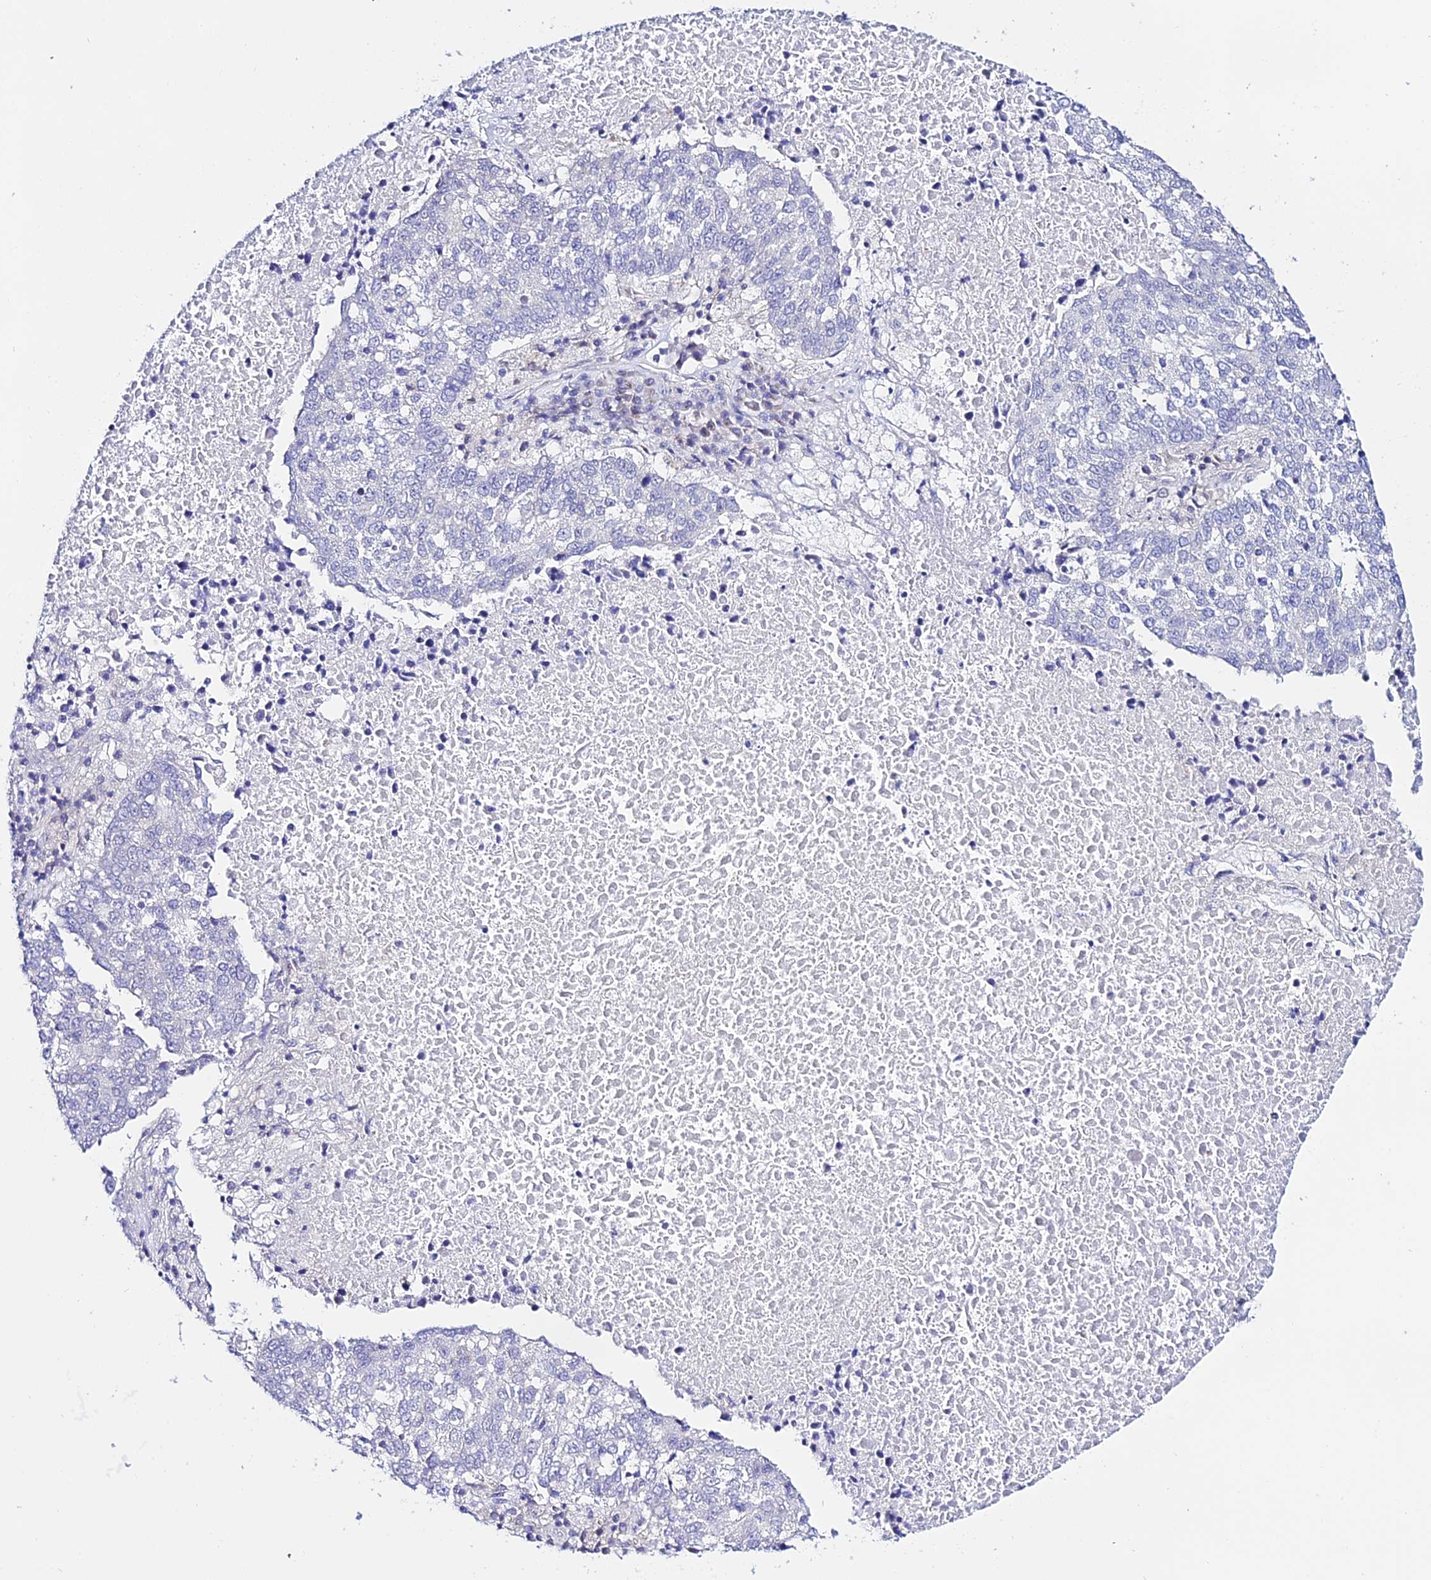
{"staining": {"intensity": "negative", "quantity": "none", "location": "none"}, "tissue": "lung cancer", "cell_type": "Tumor cells", "image_type": "cancer", "snomed": [{"axis": "morphology", "description": "Squamous cell carcinoma, NOS"}, {"axis": "topography", "description": "Lung"}], "caption": "High power microscopy photomicrograph of an immunohistochemistry (IHC) image of lung cancer, revealing no significant expression in tumor cells.", "gene": "ATG16L2", "patient": {"sex": "male", "age": 73}}